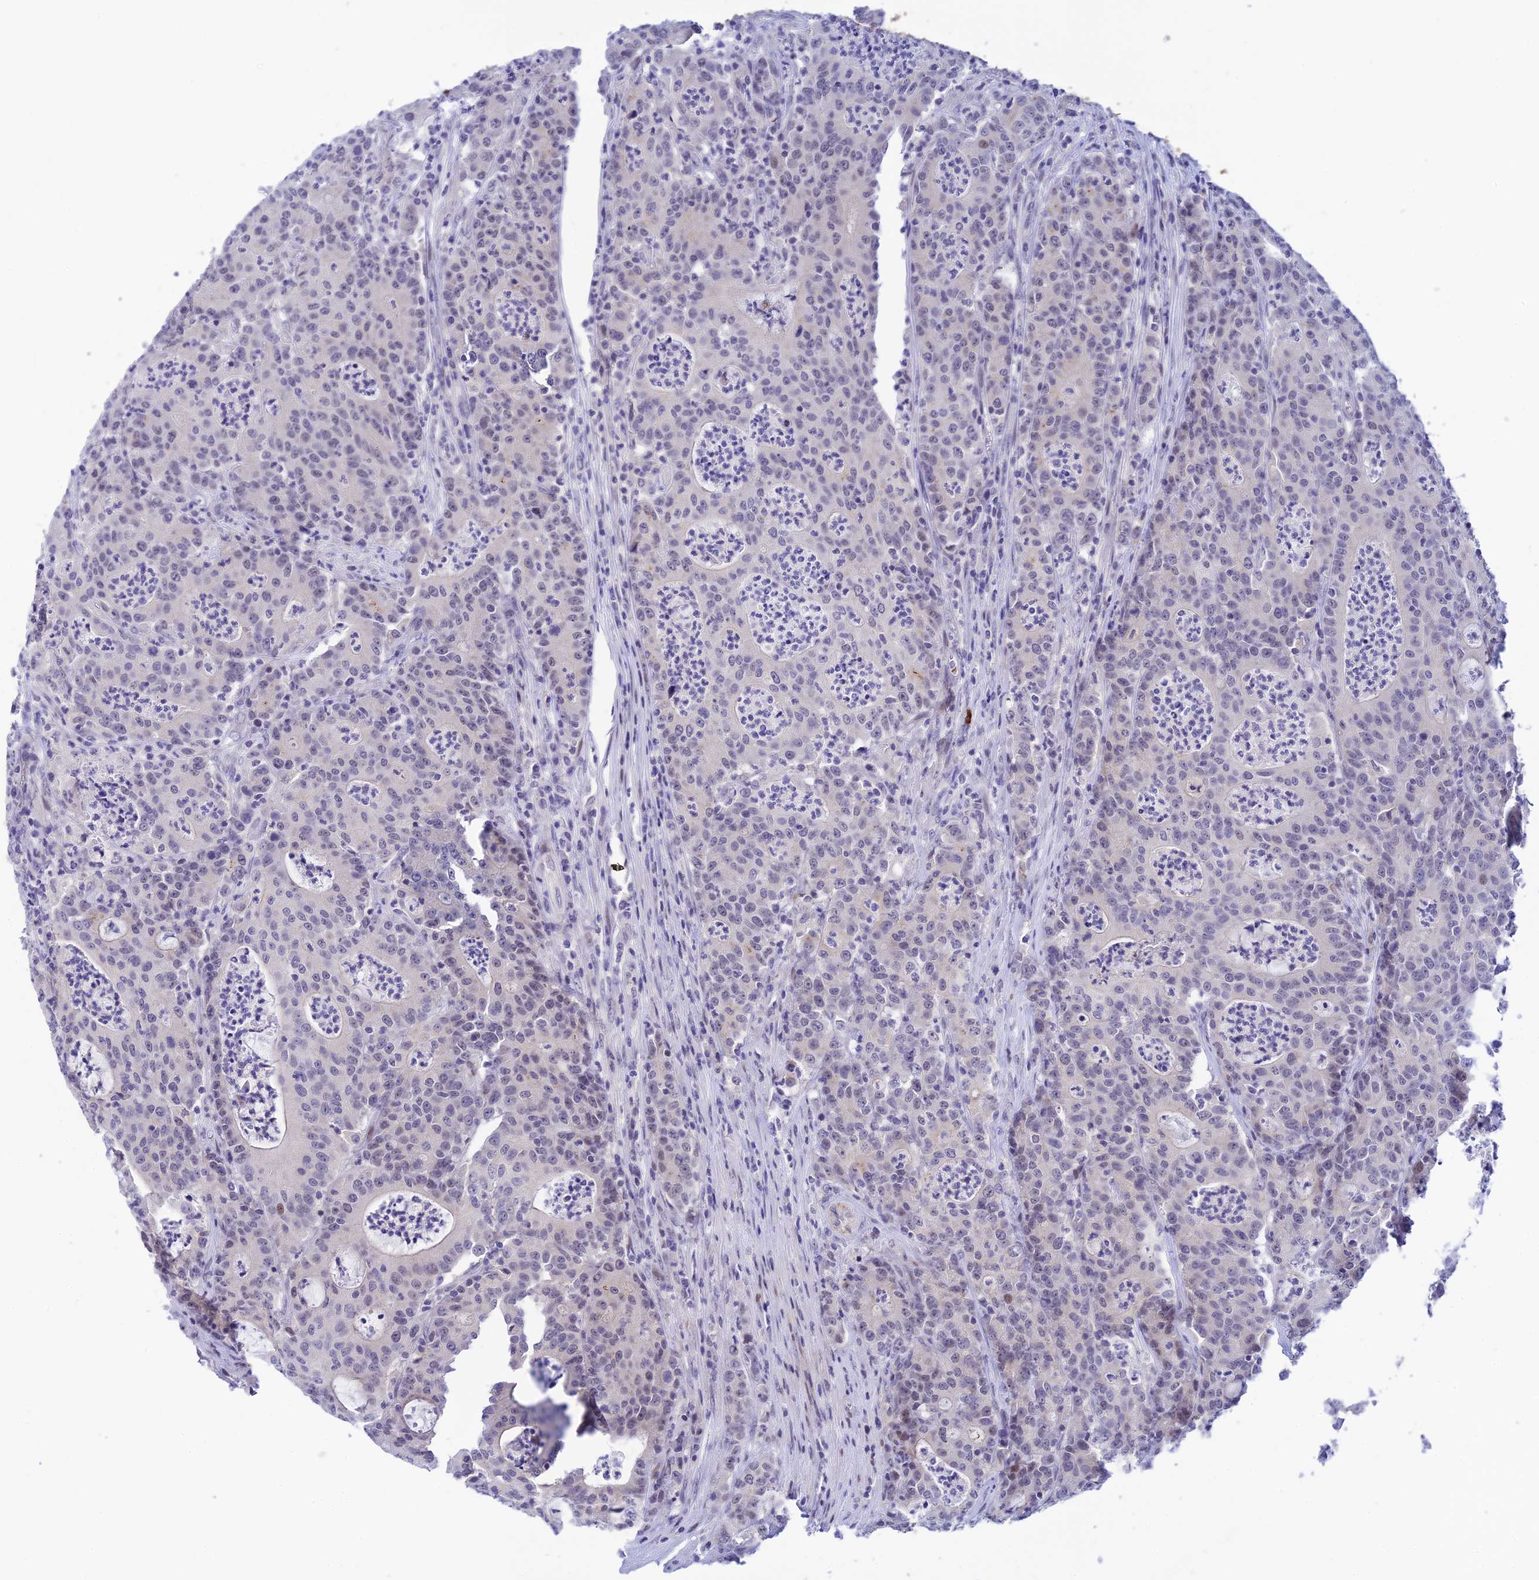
{"staining": {"intensity": "negative", "quantity": "none", "location": "none"}, "tissue": "colorectal cancer", "cell_type": "Tumor cells", "image_type": "cancer", "snomed": [{"axis": "morphology", "description": "Adenocarcinoma, NOS"}, {"axis": "topography", "description": "Colon"}], "caption": "Immunohistochemistry image of neoplastic tissue: colorectal cancer (adenocarcinoma) stained with DAB (3,3'-diaminobenzidine) displays no significant protein expression in tumor cells.", "gene": "RASGEF1B", "patient": {"sex": "male", "age": 83}}